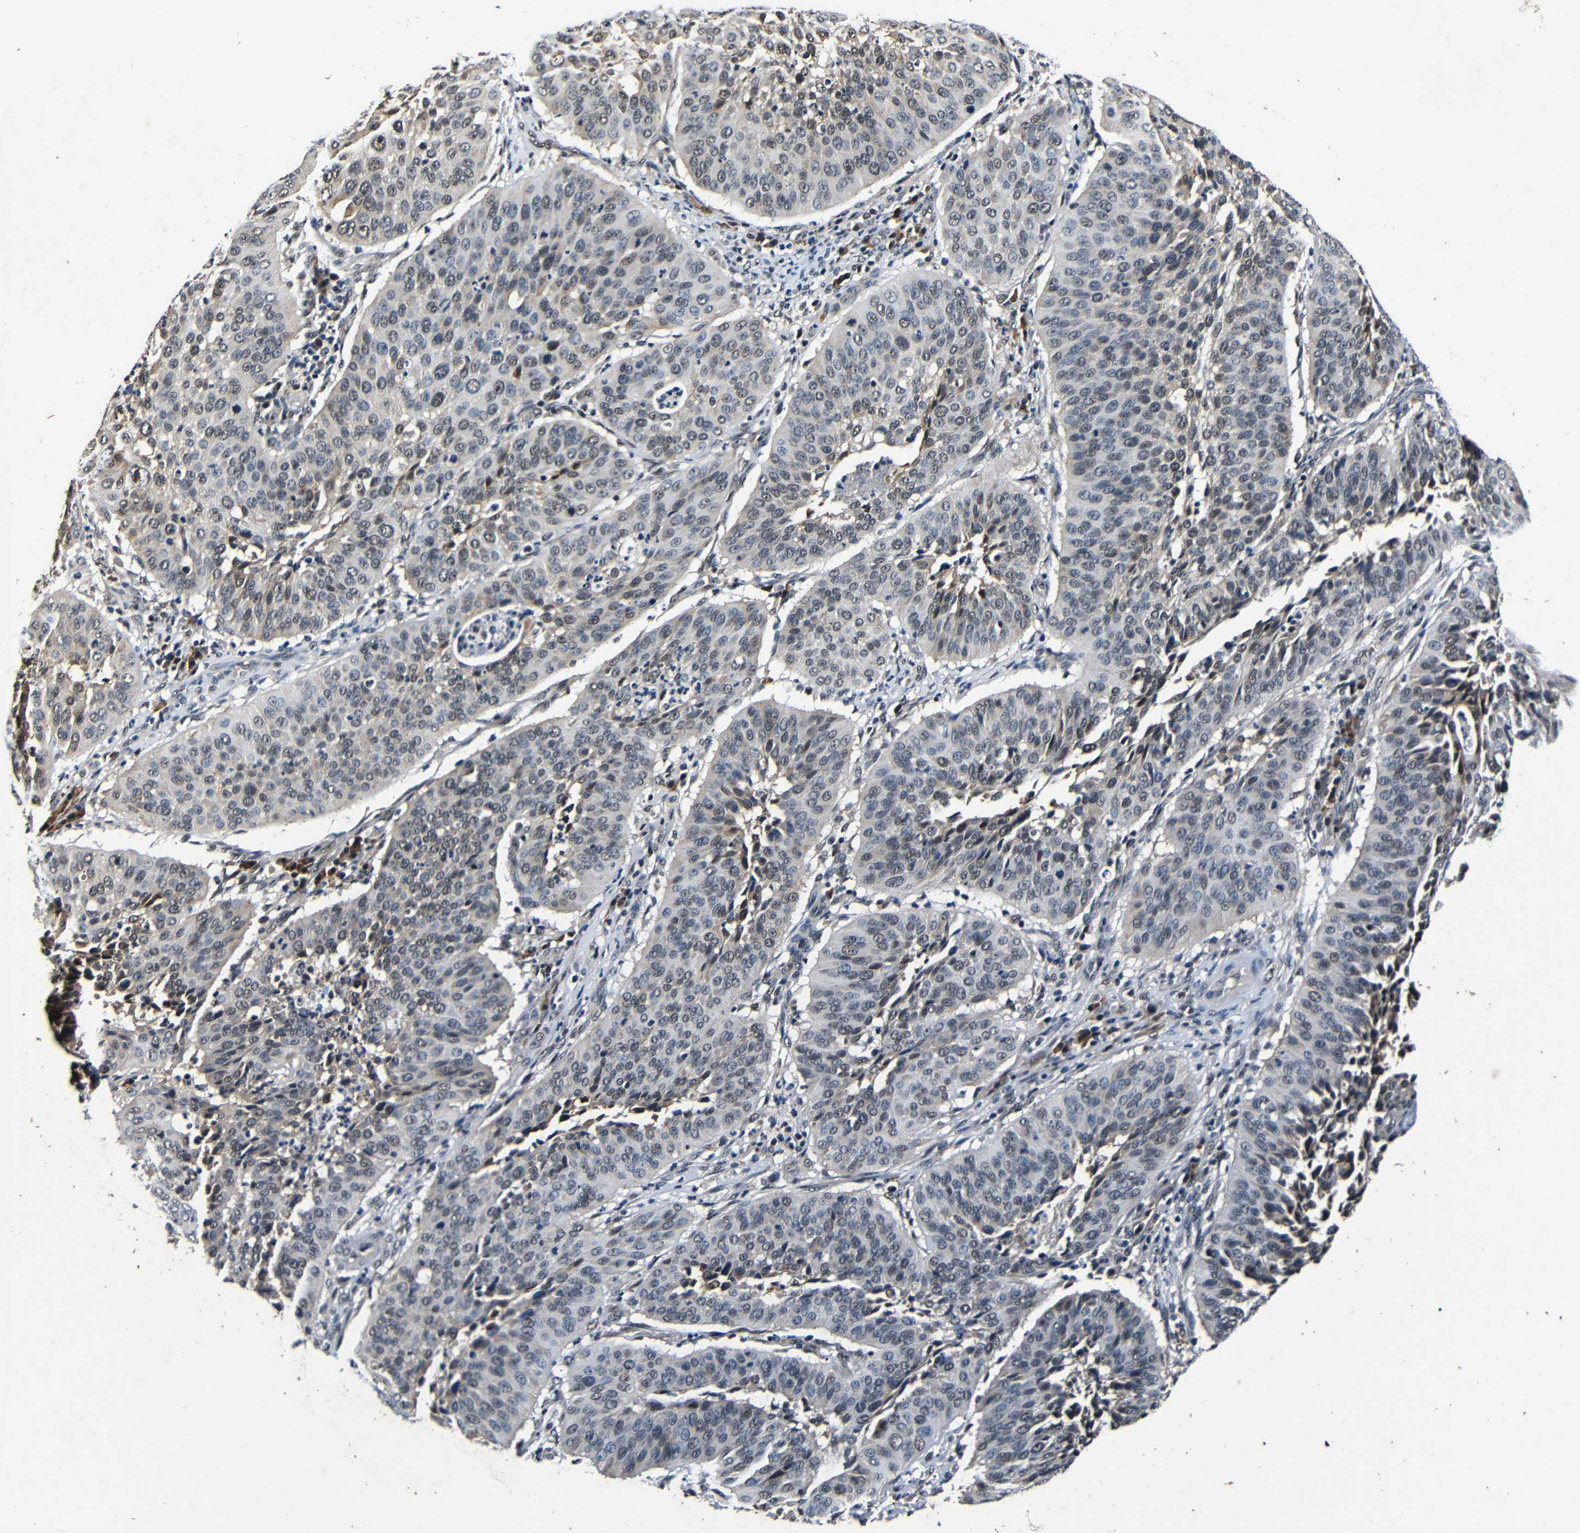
{"staining": {"intensity": "weak", "quantity": "25%-75%", "location": "nuclear"}, "tissue": "cervical cancer", "cell_type": "Tumor cells", "image_type": "cancer", "snomed": [{"axis": "morphology", "description": "Normal tissue, NOS"}, {"axis": "morphology", "description": "Squamous cell carcinoma, NOS"}, {"axis": "topography", "description": "Cervix"}], "caption": "Approximately 25%-75% of tumor cells in human cervical squamous cell carcinoma demonstrate weak nuclear protein expression as visualized by brown immunohistochemical staining.", "gene": "FOXD4", "patient": {"sex": "female", "age": 39}}